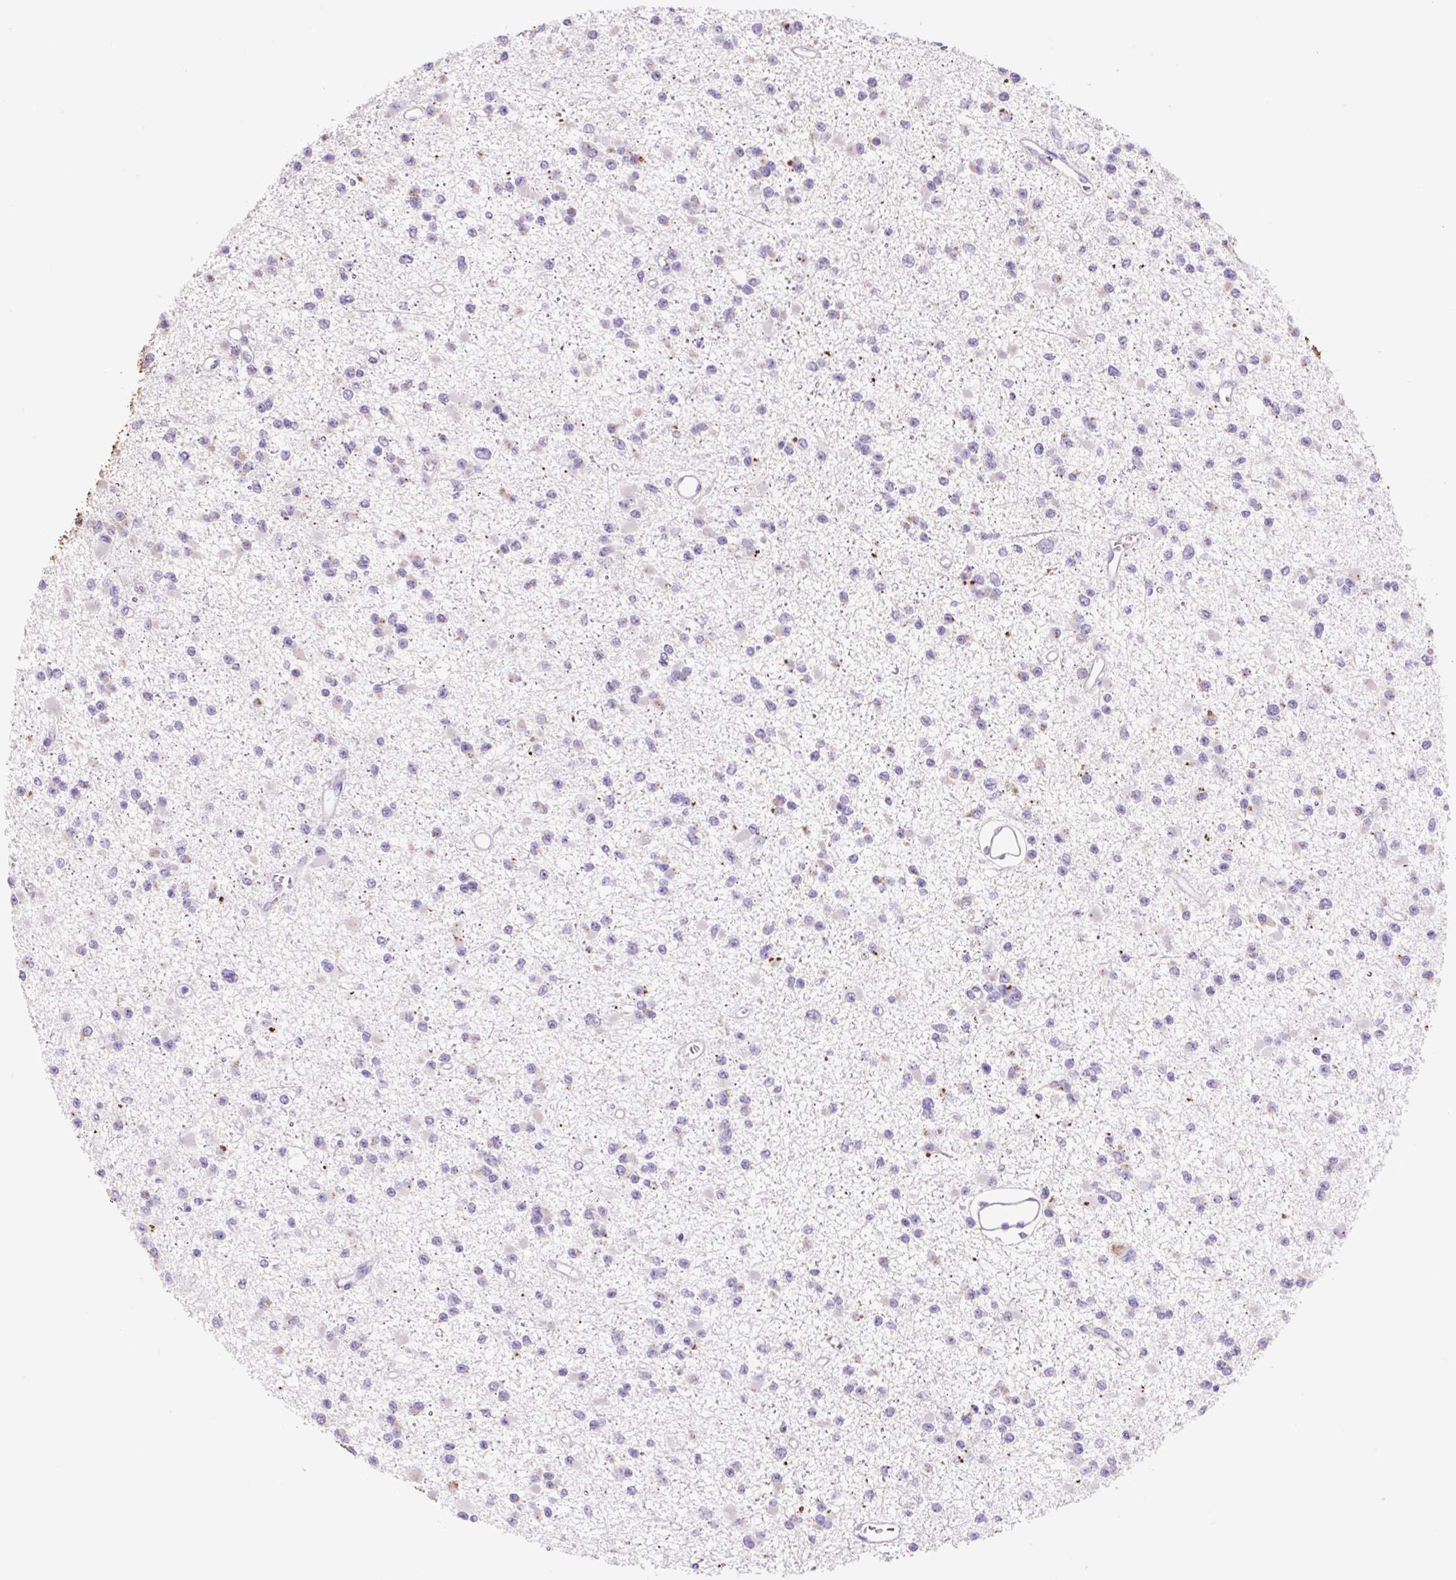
{"staining": {"intensity": "negative", "quantity": "none", "location": "none"}, "tissue": "glioma", "cell_type": "Tumor cells", "image_type": "cancer", "snomed": [{"axis": "morphology", "description": "Glioma, malignant, Low grade"}, {"axis": "topography", "description": "Brain"}], "caption": "Immunohistochemistry of human glioma reveals no expression in tumor cells.", "gene": "HEXA", "patient": {"sex": "female", "age": 22}}